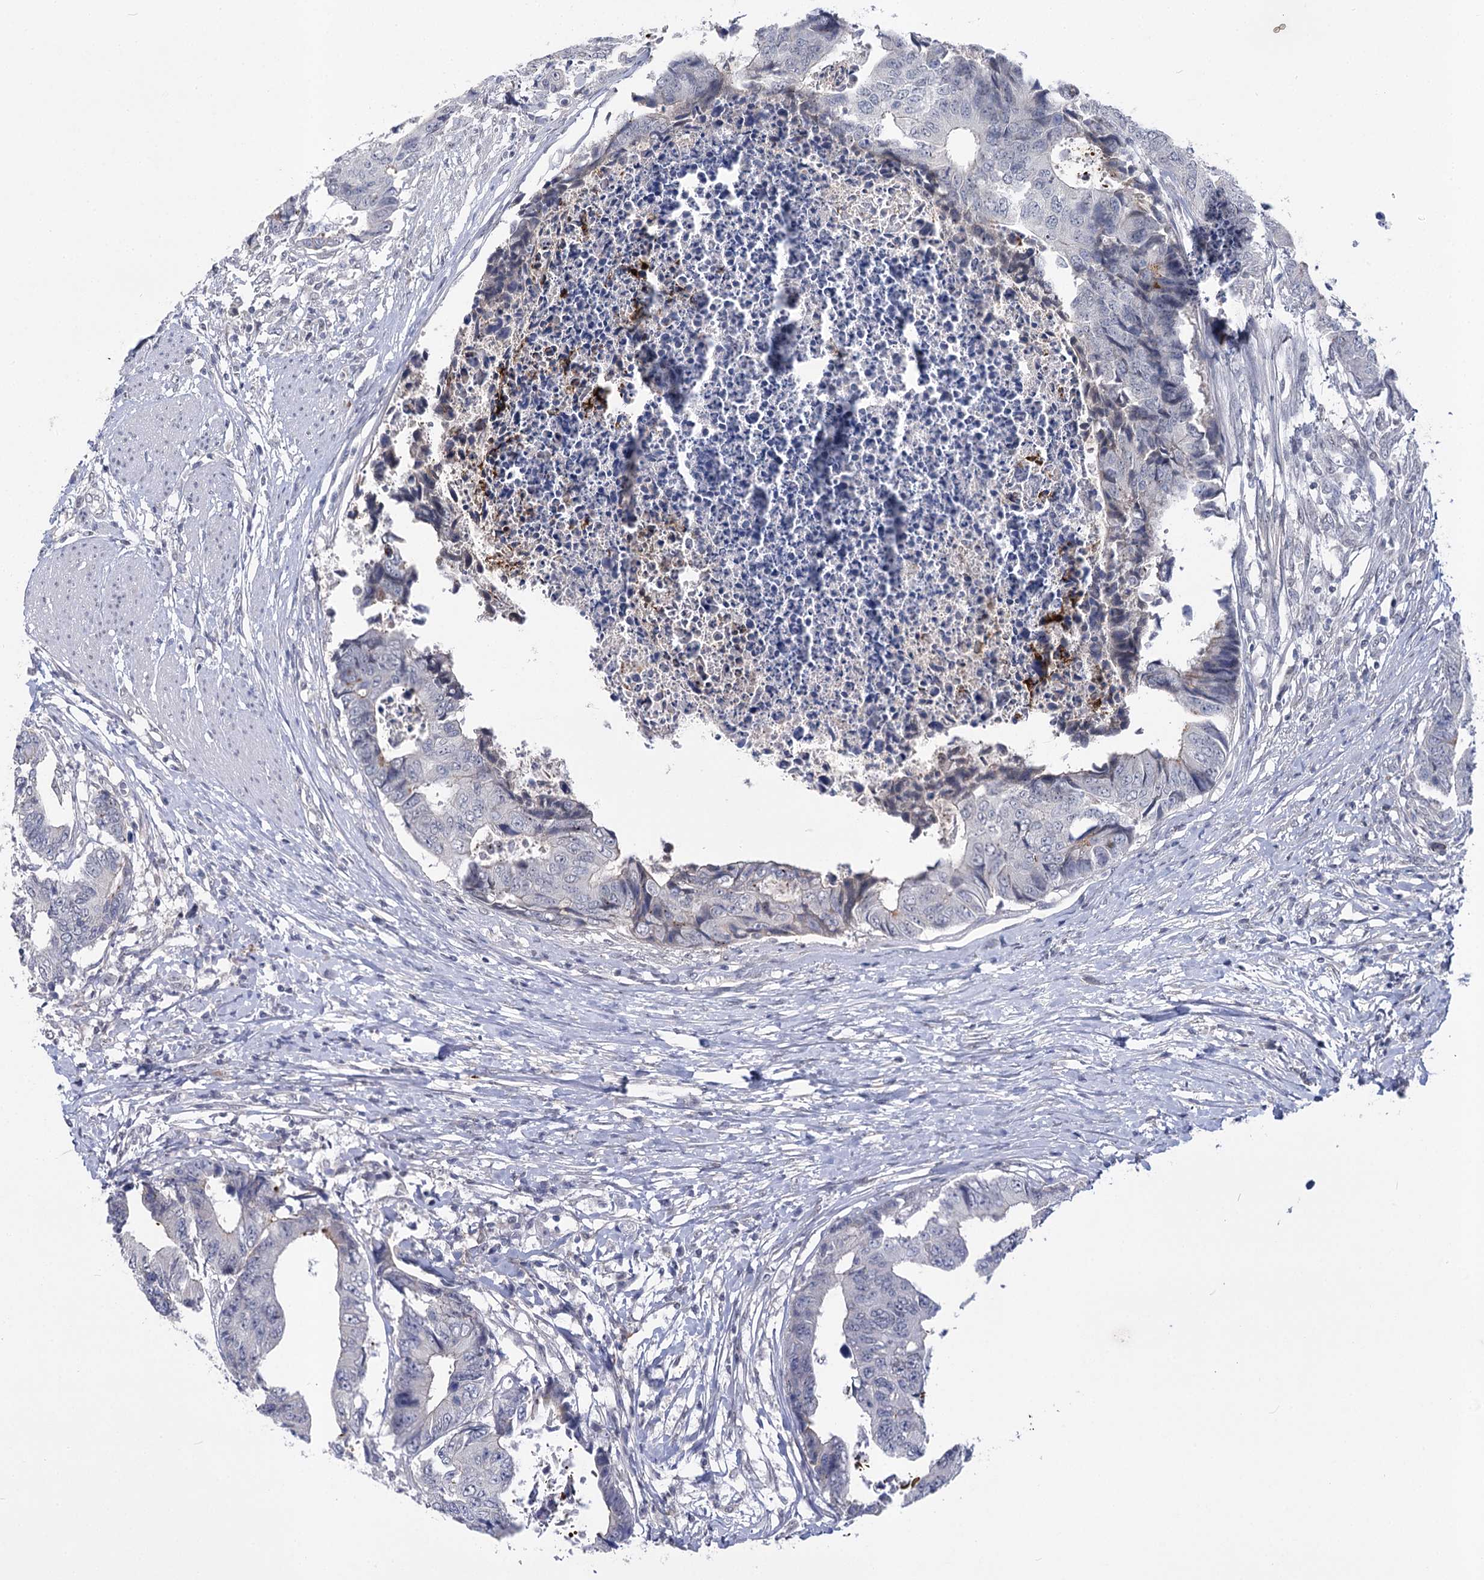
{"staining": {"intensity": "negative", "quantity": "none", "location": "none"}, "tissue": "colorectal cancer", "cell_type": "Tumor cells", "image_type": "cancer", "snomed": [{"axis": "morphology", "description": "Adenocarcinoma, NOS"}, {"axis": "topography", "description": "Rectum"}], "caption": "A high-resolution photomicrograph shows immunohistochemistry (IHC) staining of colorectal cancer, which exhibits no significant positivity in tumor cells.", "gene": "ATP10B", "patient": {"sex": "male", "age": 84}}